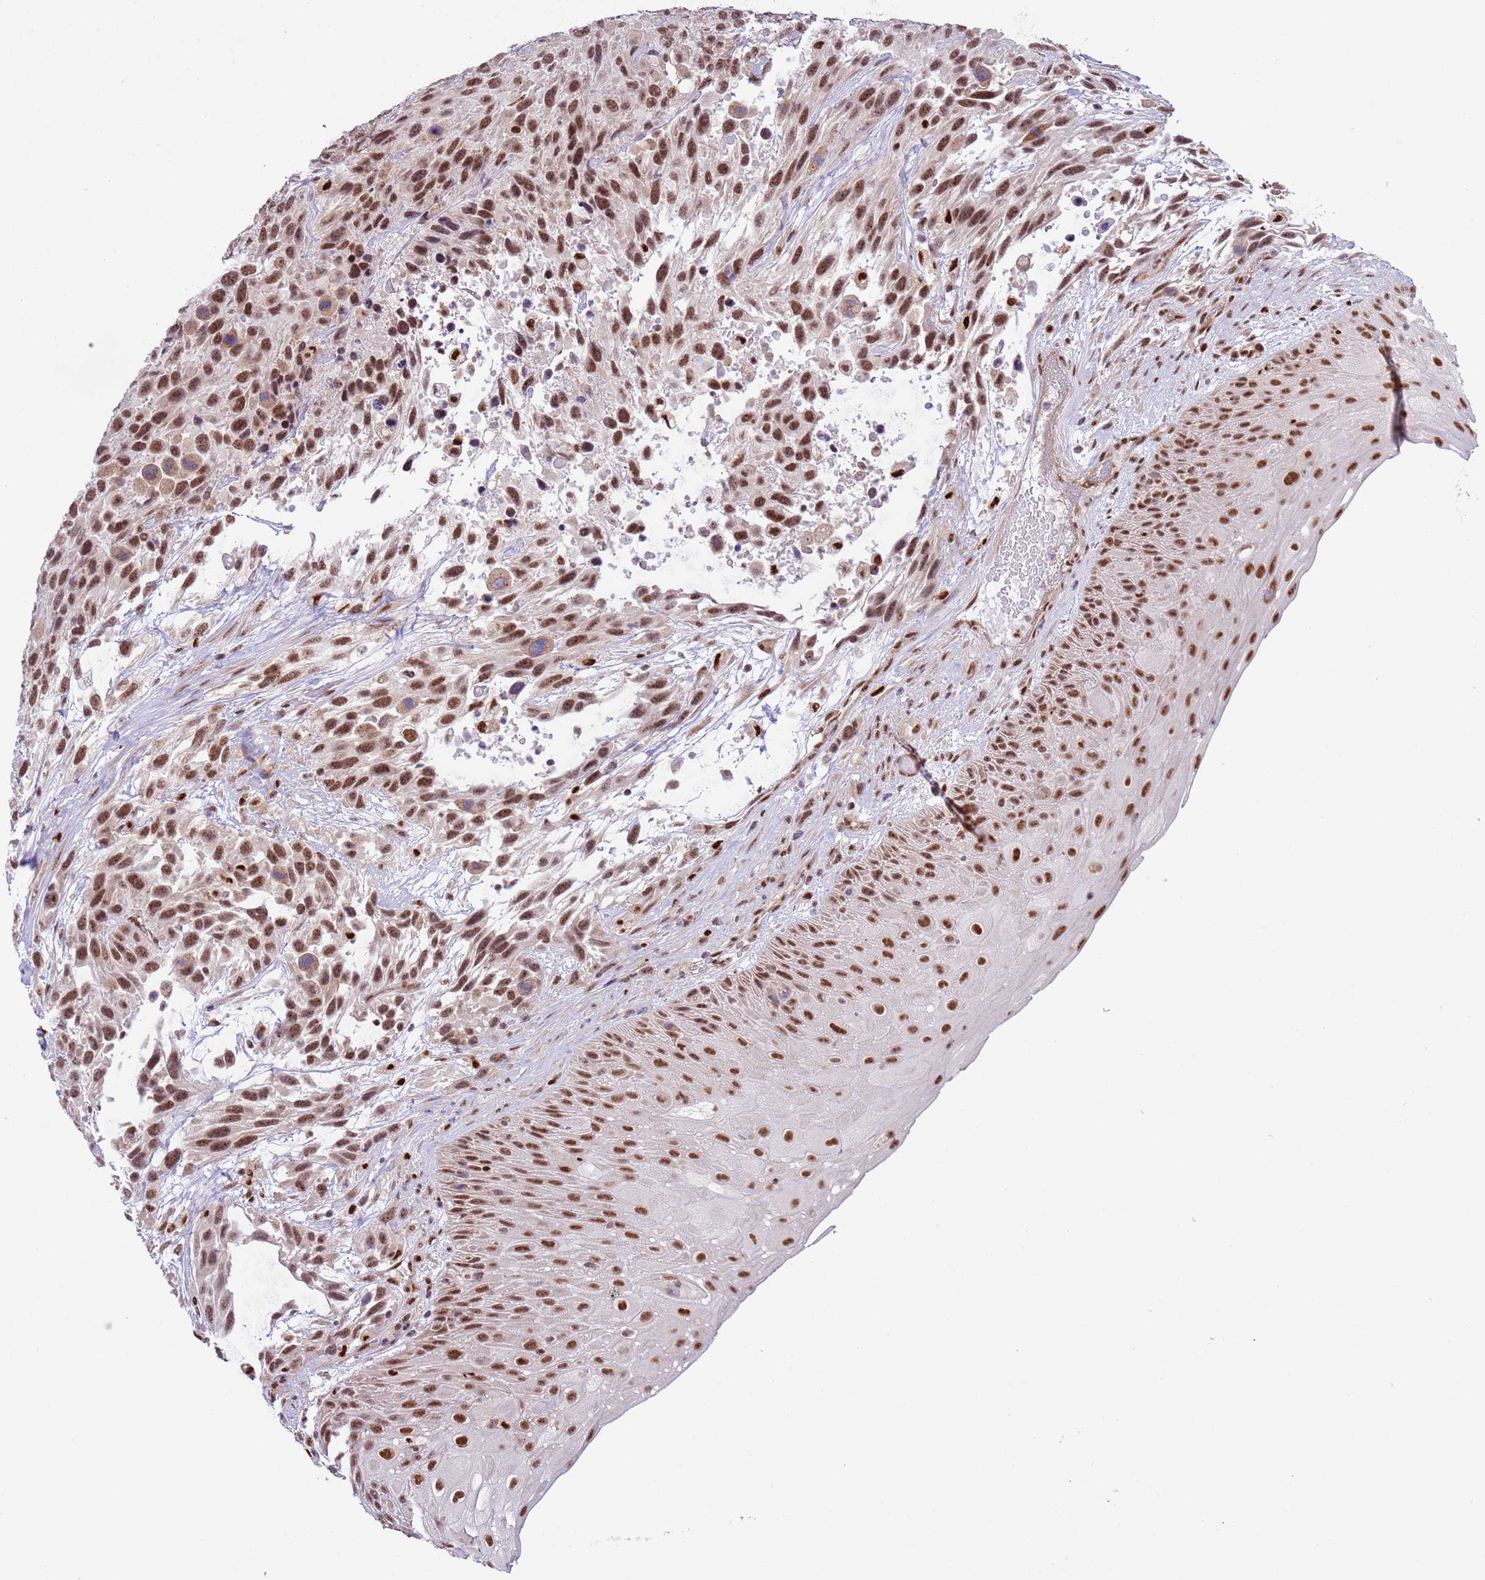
{"staining": {"intensity": "moderate", "quantity": ">75%", "location": "nuclear"}, "tissue": "urothelial cancer", "cell_type": "Tumor cells", "image_type": "cancer", "snomed": [{"axis": "morphology", "description": "Urothelial carcinoma, High grade"}, {"axis": "topography", "description": "Urinary bladder"}], "caption": "The immunohistochemical stain highlights moderate nuclear expression in tumor cells of urothelial carcinoma (high-grade) tissue.", "gene": "PRPF6", "patient": {"sex": "female", "age": 70}}